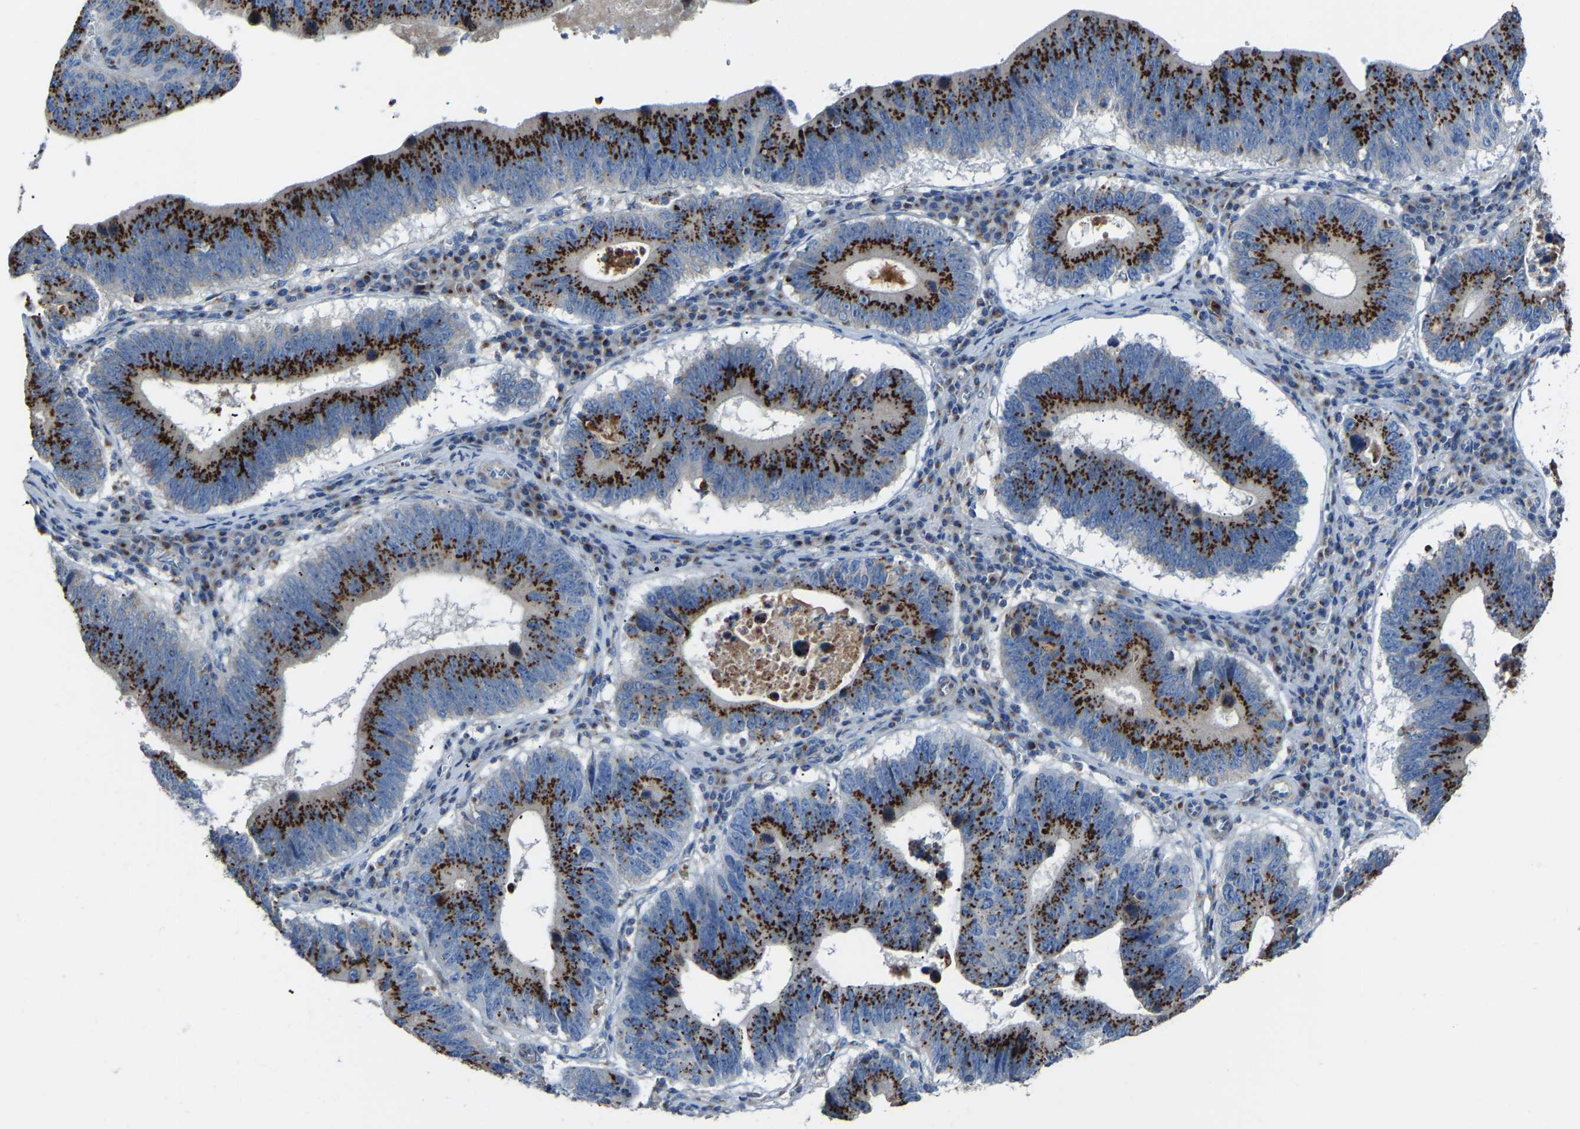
{"staining": {"intensity": "strong", "quantity": ">75%", "location": "cytoplasmic/membranous"}, "tissue": "stomach cancer", "cell_type": "Tumor cells", "image_type": "cancer", "snomed": [{"axis": "morphology", "description": "Adenocarcinoma, NOS"}, {"axis": "topography", "description": "Stomach"}], "caption": "Immunohistochemistry (DAB (3,3'-diaminobenzidine)) staining of stomach cancer (adenocarcinoma) shows strong cytoplasmic/membranous protein staining in approximately >75% of tumor cells. (DAB (3,3'-diaminobenzidine) = brown stain, brightfield microscopy at high magnification).", "gene": "CANT1", "patient": {"sex": "male", "age": 59}}